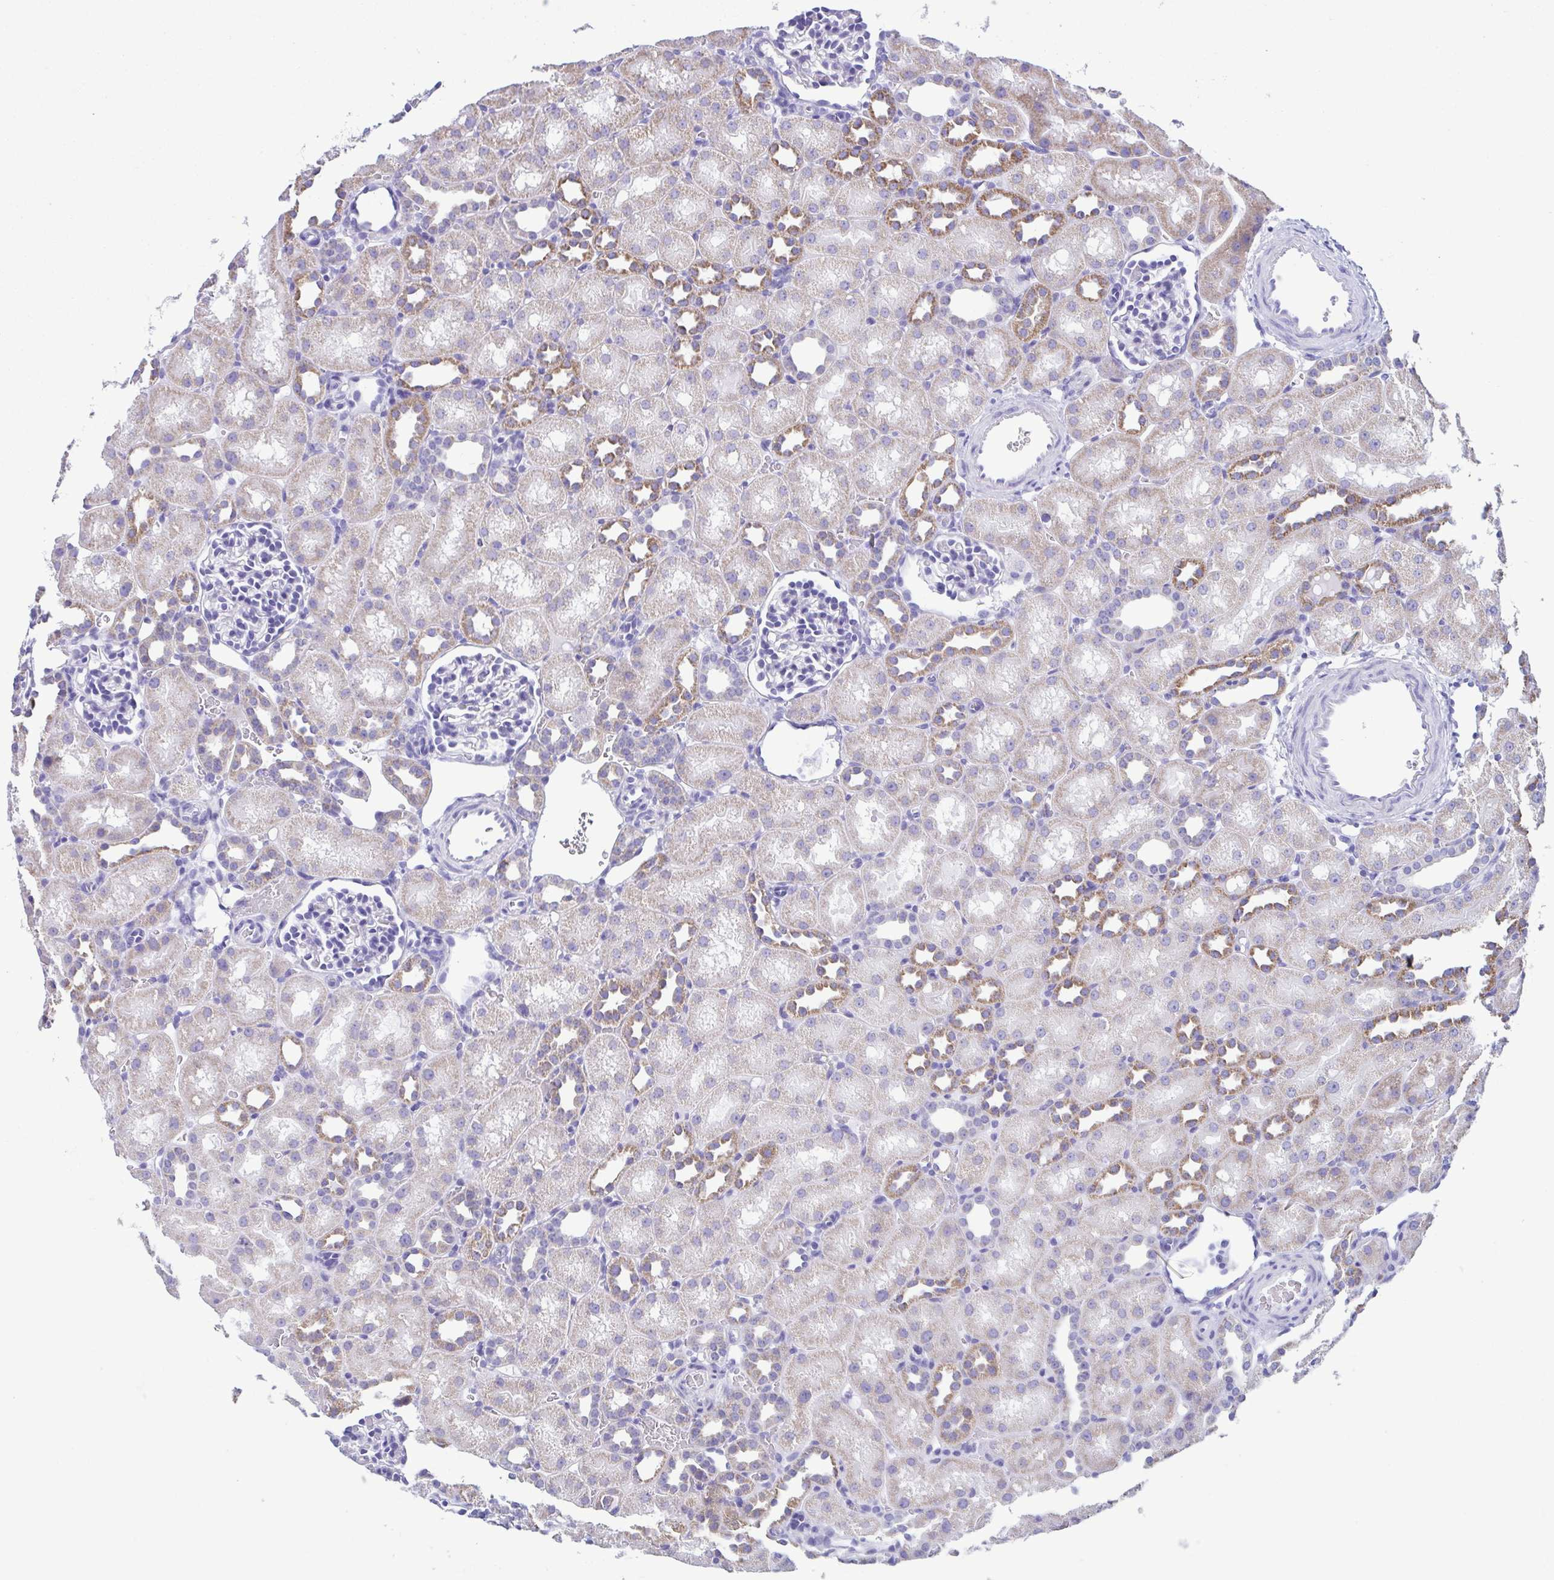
{"staining": {"intensity": "negative", "quantity": "none", "location": "none"}, "tissue": "kidney", "cell_type": "Cells in glomeruli", "image_type": "normal", "snomed": [{"axis": "morphology", "description": "Normal tissue, NOS"}, {"axis": "topography", "description": "Kidney"}], "caption": "DAB (3,3'-diaminobenzidine) immunohistochemical staining of normal human kidney reveals no significant positivity in cells in glomeruli.", "gene": "ACTRT3", "patient": {"sex": "male", "age": 1}}